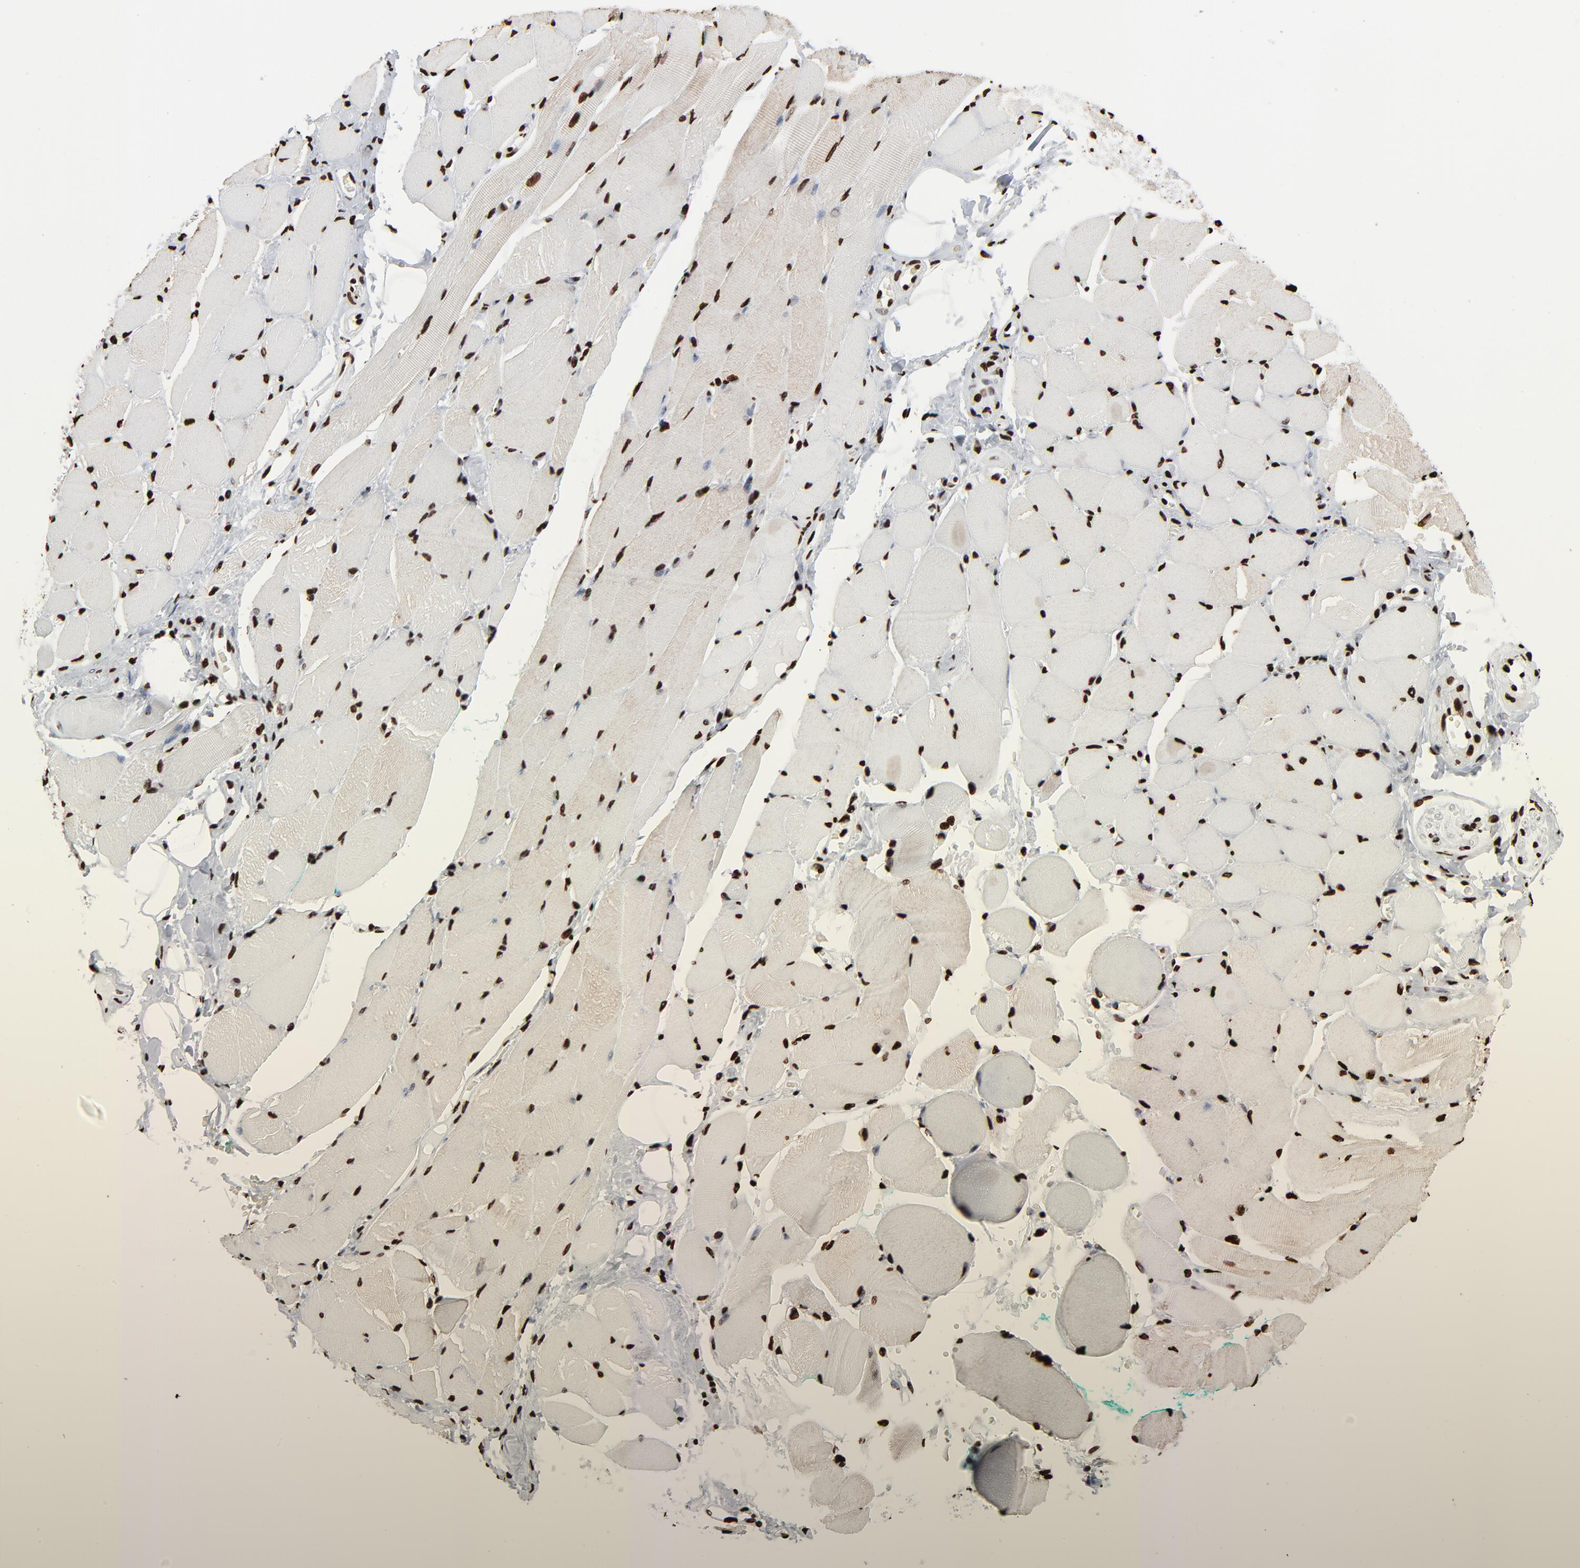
{"staining": {"intensity": "strong", "quantity": ">75%", "location": "nuclear"}, "tissue": "skeletal muscle", "cell_type": "Myocytes", "image_type": "normal", "snomed": [{"axis": "morphology", "description": "Normal tissue, NOS"}, {"axis": "topography", "description": "Skeletal muscle"}, {"axis": "topography", "description": "Peripheral nerve tissue"}], "caption": "An immunohistochemistry (IHC) image of normal tissue is shown. Protein staining in brown highlights strong nuclear positivity in skeletal muscle within myocytes. Using DAB (3,3'-diaminobenzidine) (brown) and hematoxylin (blue) stains, captured at high magnification using brightfield microscopy.", "gene": "H3", "patient": {"sex": "female", "age": 84}}